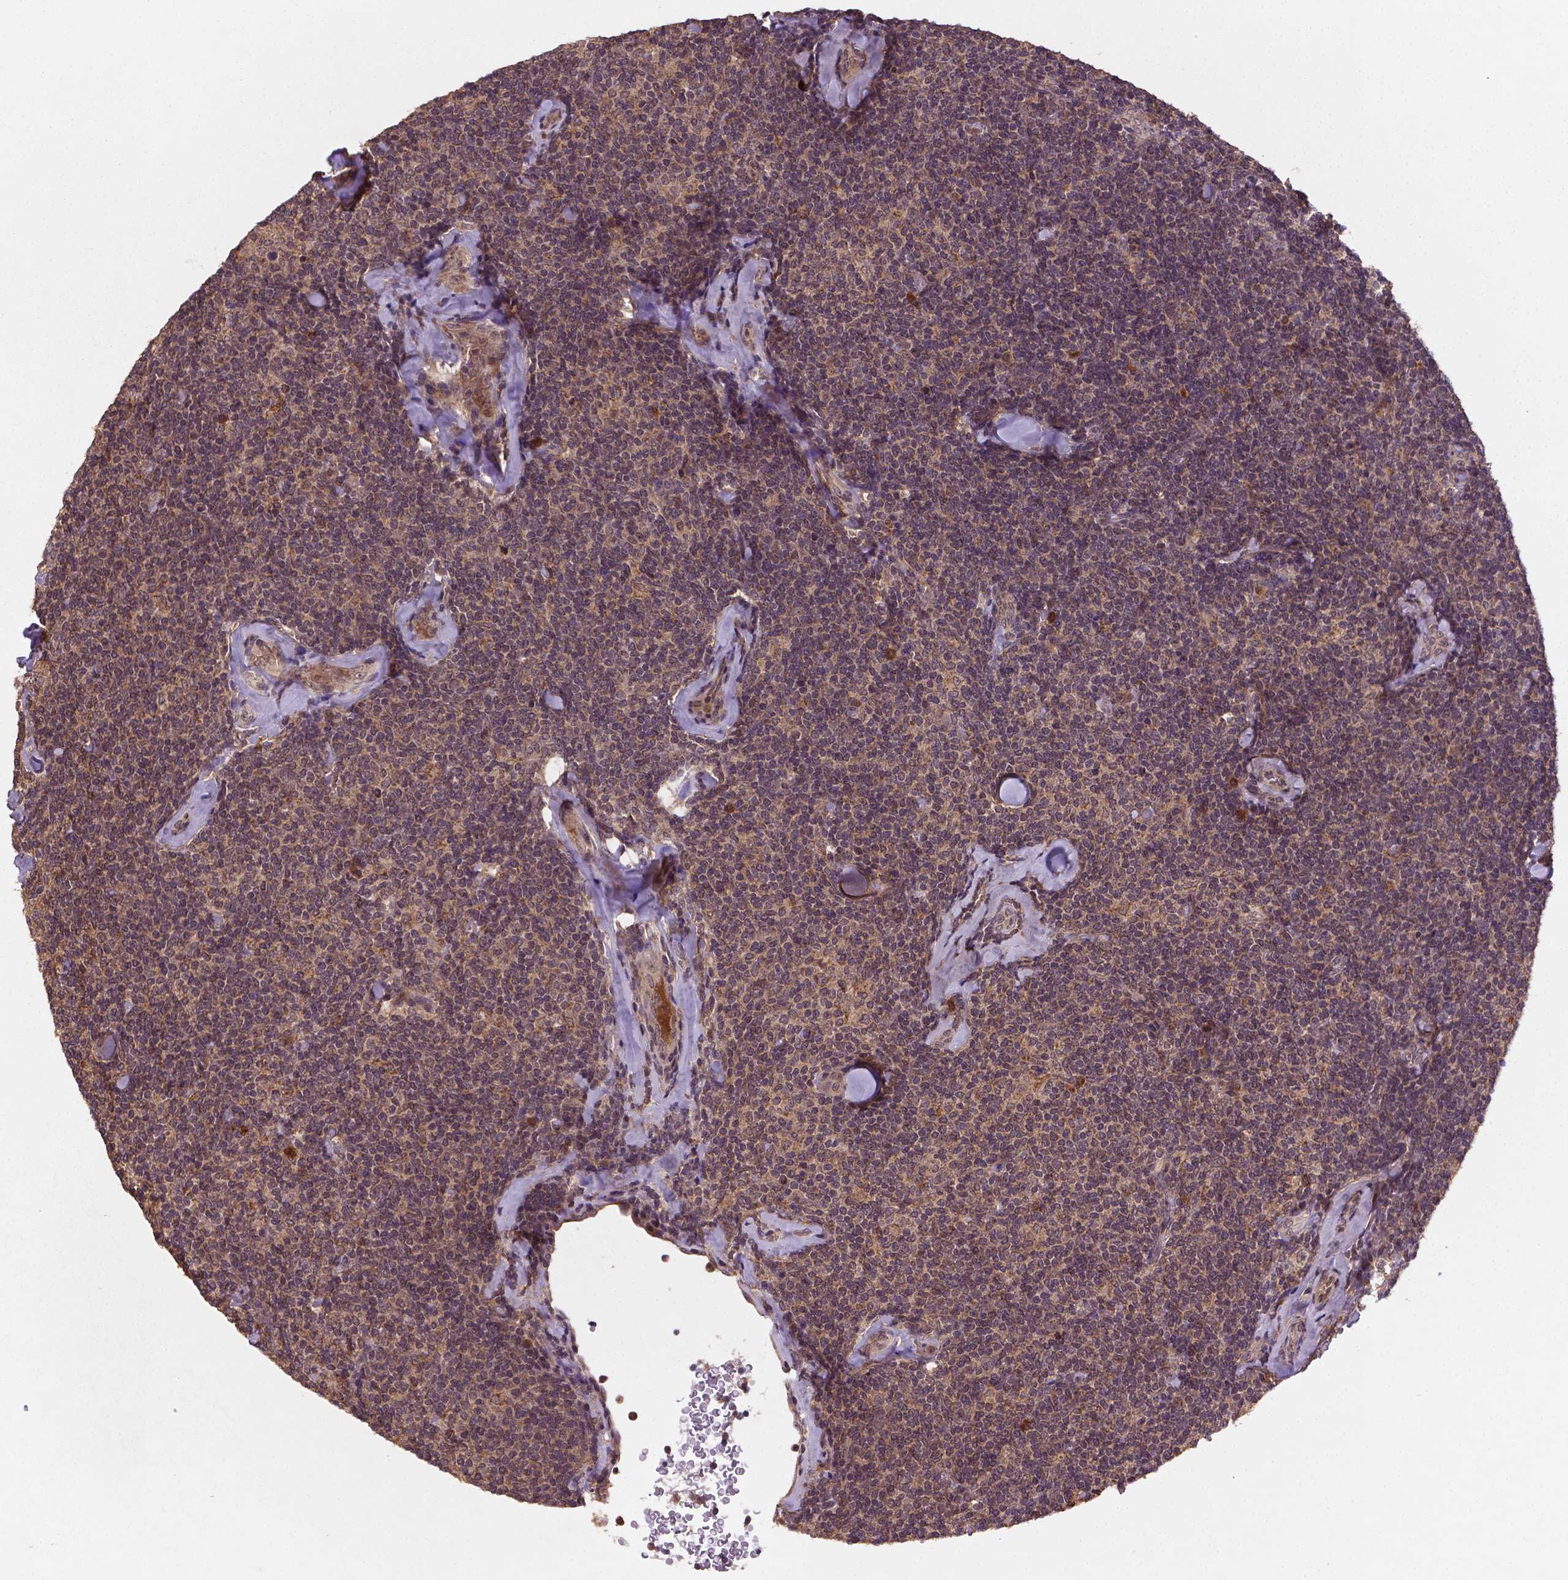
{"staining": {"intensity": "weak", "quantity": "<25%", "location": "cytoplasmic/membranous,nuclear"}, "tissue": "lymphoma", "cell_type": "Tumor cells", "image_type": "cancer", "snomed": [{"axis": "morphology", "description": "Malignant lymphoma, non-Hodgkin's type, Low grade"}, {"axis": "topography", "description": "Lymph node"}], "caption": "High power microscopy micrograph of an immunohistochemistry micrograph of low-grade malignant lymphoma, non-Hodgkin's type, revealing no significant staining in tumor cells. Nuclei are stained in blue.", "gene": "NIPAL2", "patient": {"sex": "female", "age": 56}}